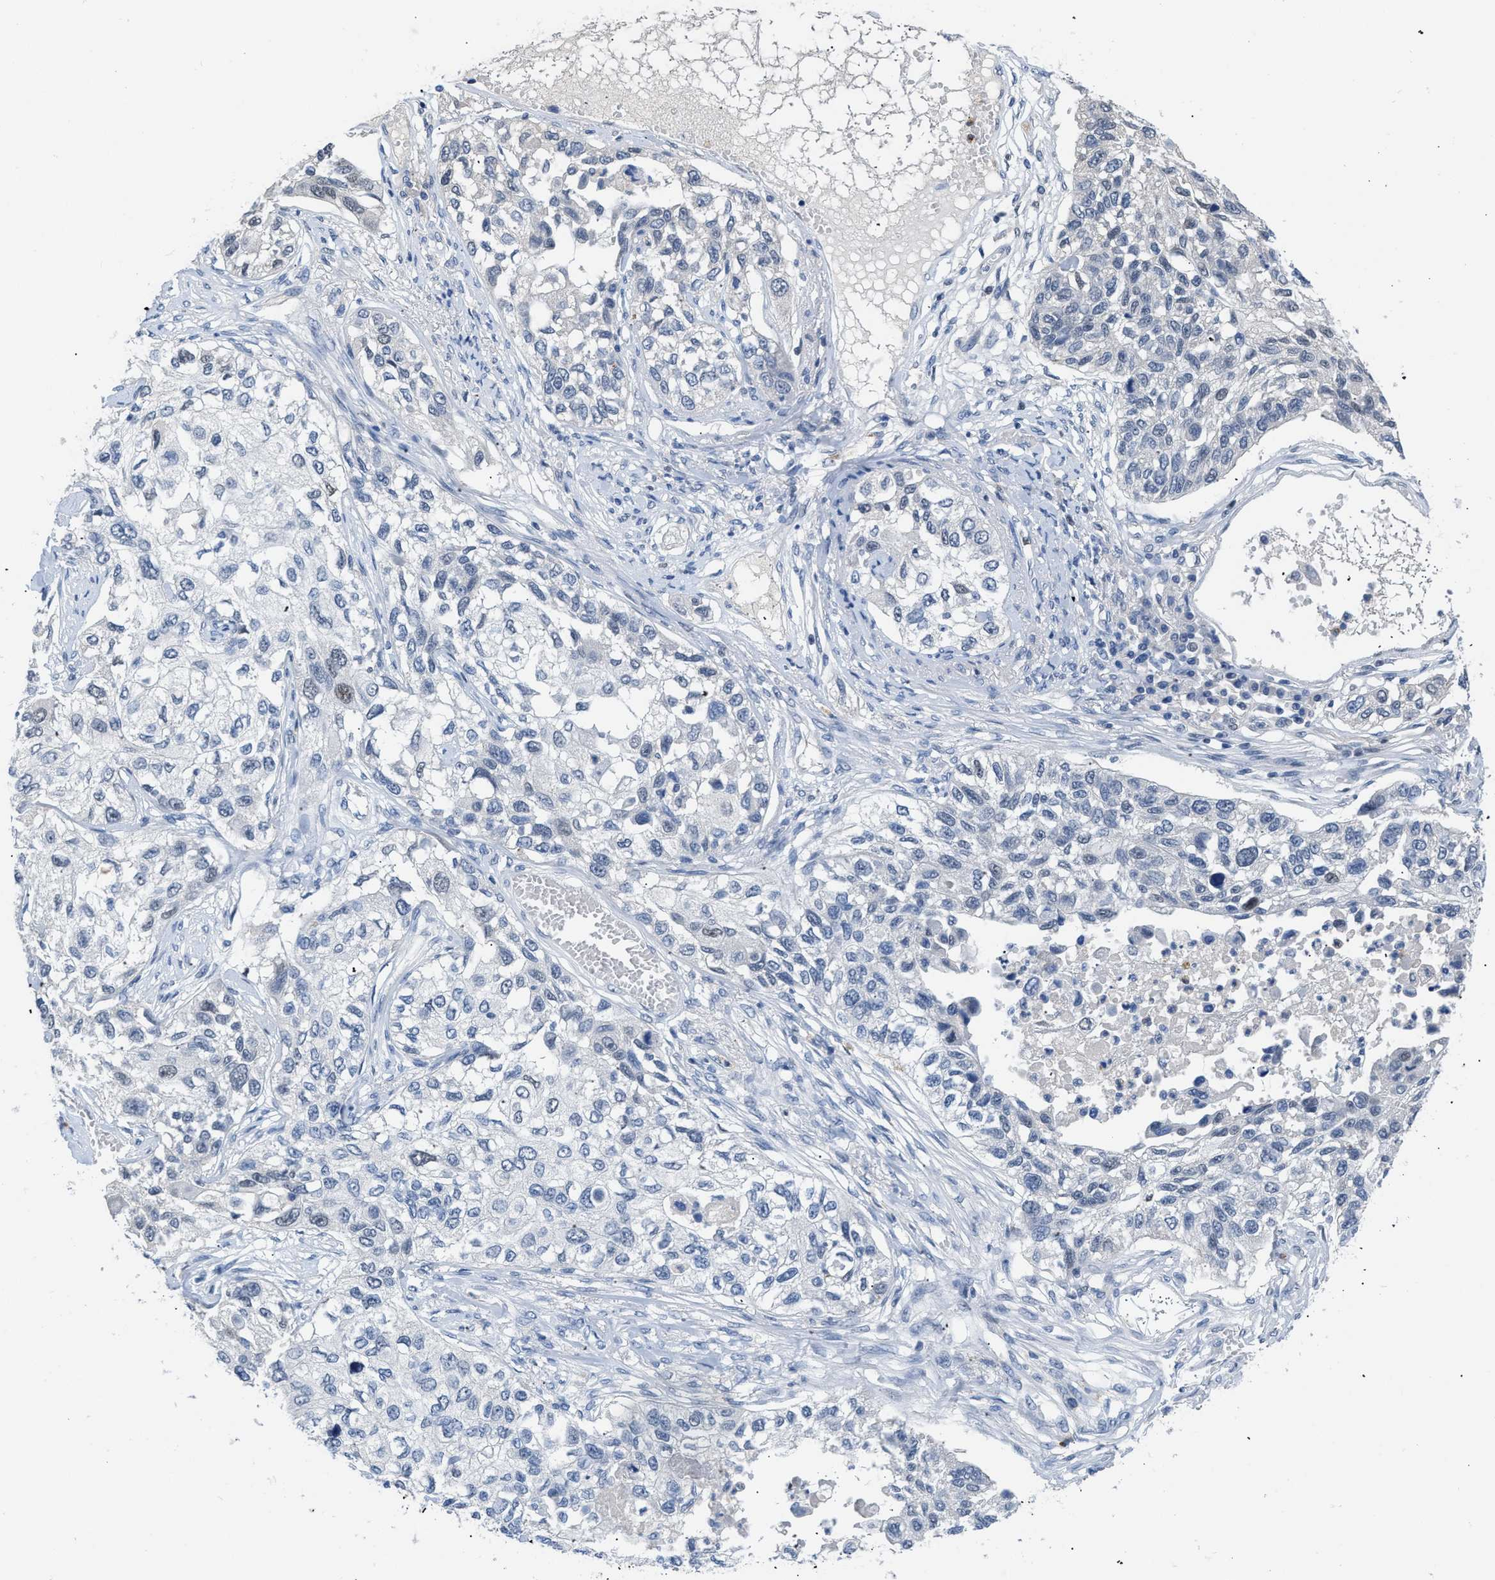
{"staining": {"intensity": "negative", "quantity": "none", "location": "none"}, "tissue": "lung cancer", "cell_type": "Tumor cells", "image_type": "cancer", "snomed": [{"axis": "morphology", "description": "Squamous cell carcinoma, NOS"}, {"axis": "topography", "description": "Lung"}], "caption": "IHC histopathology image of neoplastic tissue: lung cancer stained with DAB (3,3'-diaminobenzidine) displays no significant protein expression in tumor cells.", "gene": "BOLL", "patient": {"sex": "male", "age": 71}}